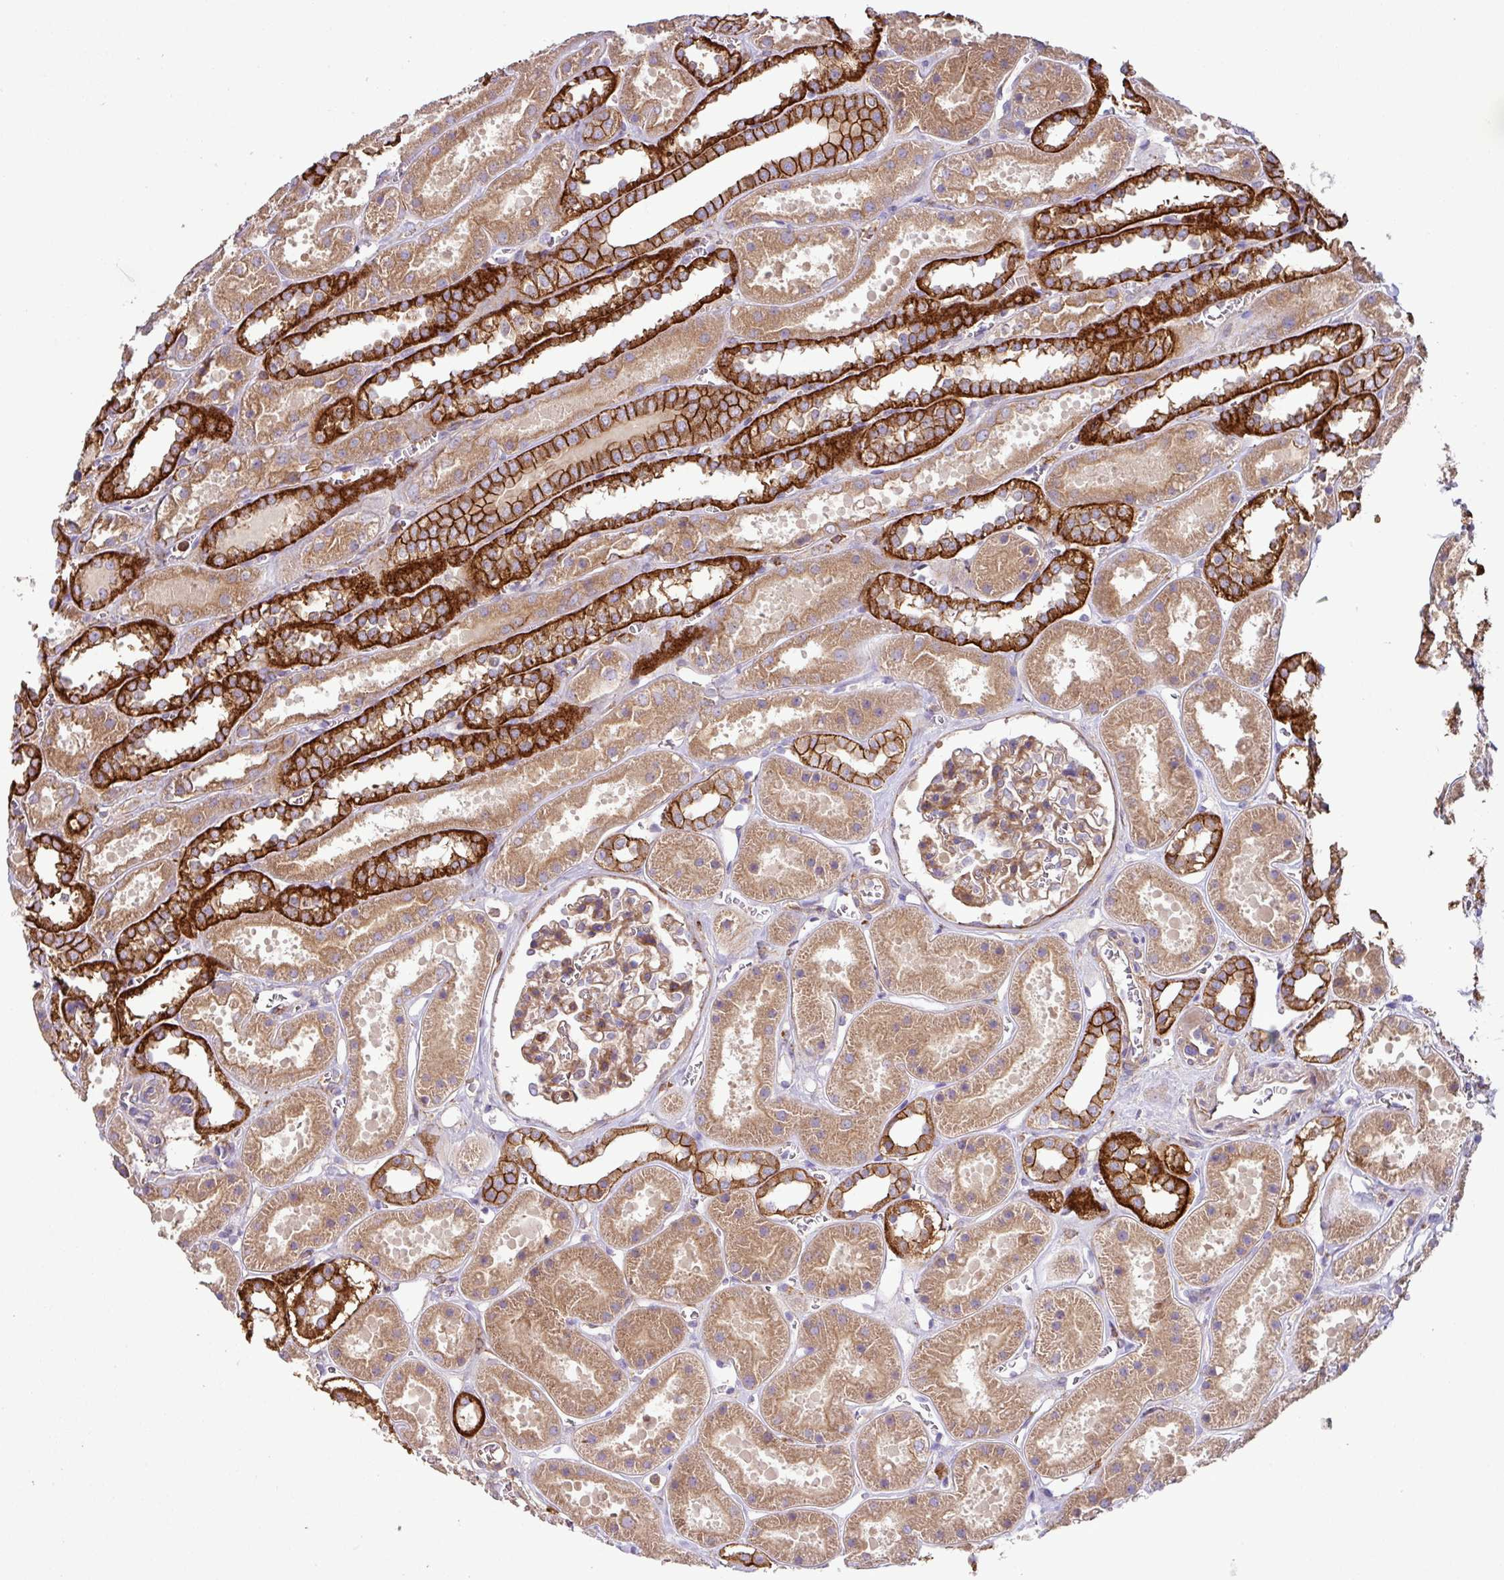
{"staining": {"intensity": "moderate", "quantity": ">75%", "location": "cytoplasmic/membranous"}, "tissue": "kidney", "cell_type": "Cells in glomeruli", "image_type": "normal", "snomed": [{"axis": "morphology", "description": "Normal tissue, NOS"}, {"axis": "topography", "description": "Kidney"}], "caption": "High-power microscopy captured an immunohistochemistry image of normal kidney, revealing moderate cytoplasmic/membranous expression in about >75% of cells in glomeruli.", "gene": "RIC1", "patient": {"sex": "female", "age": 41}}